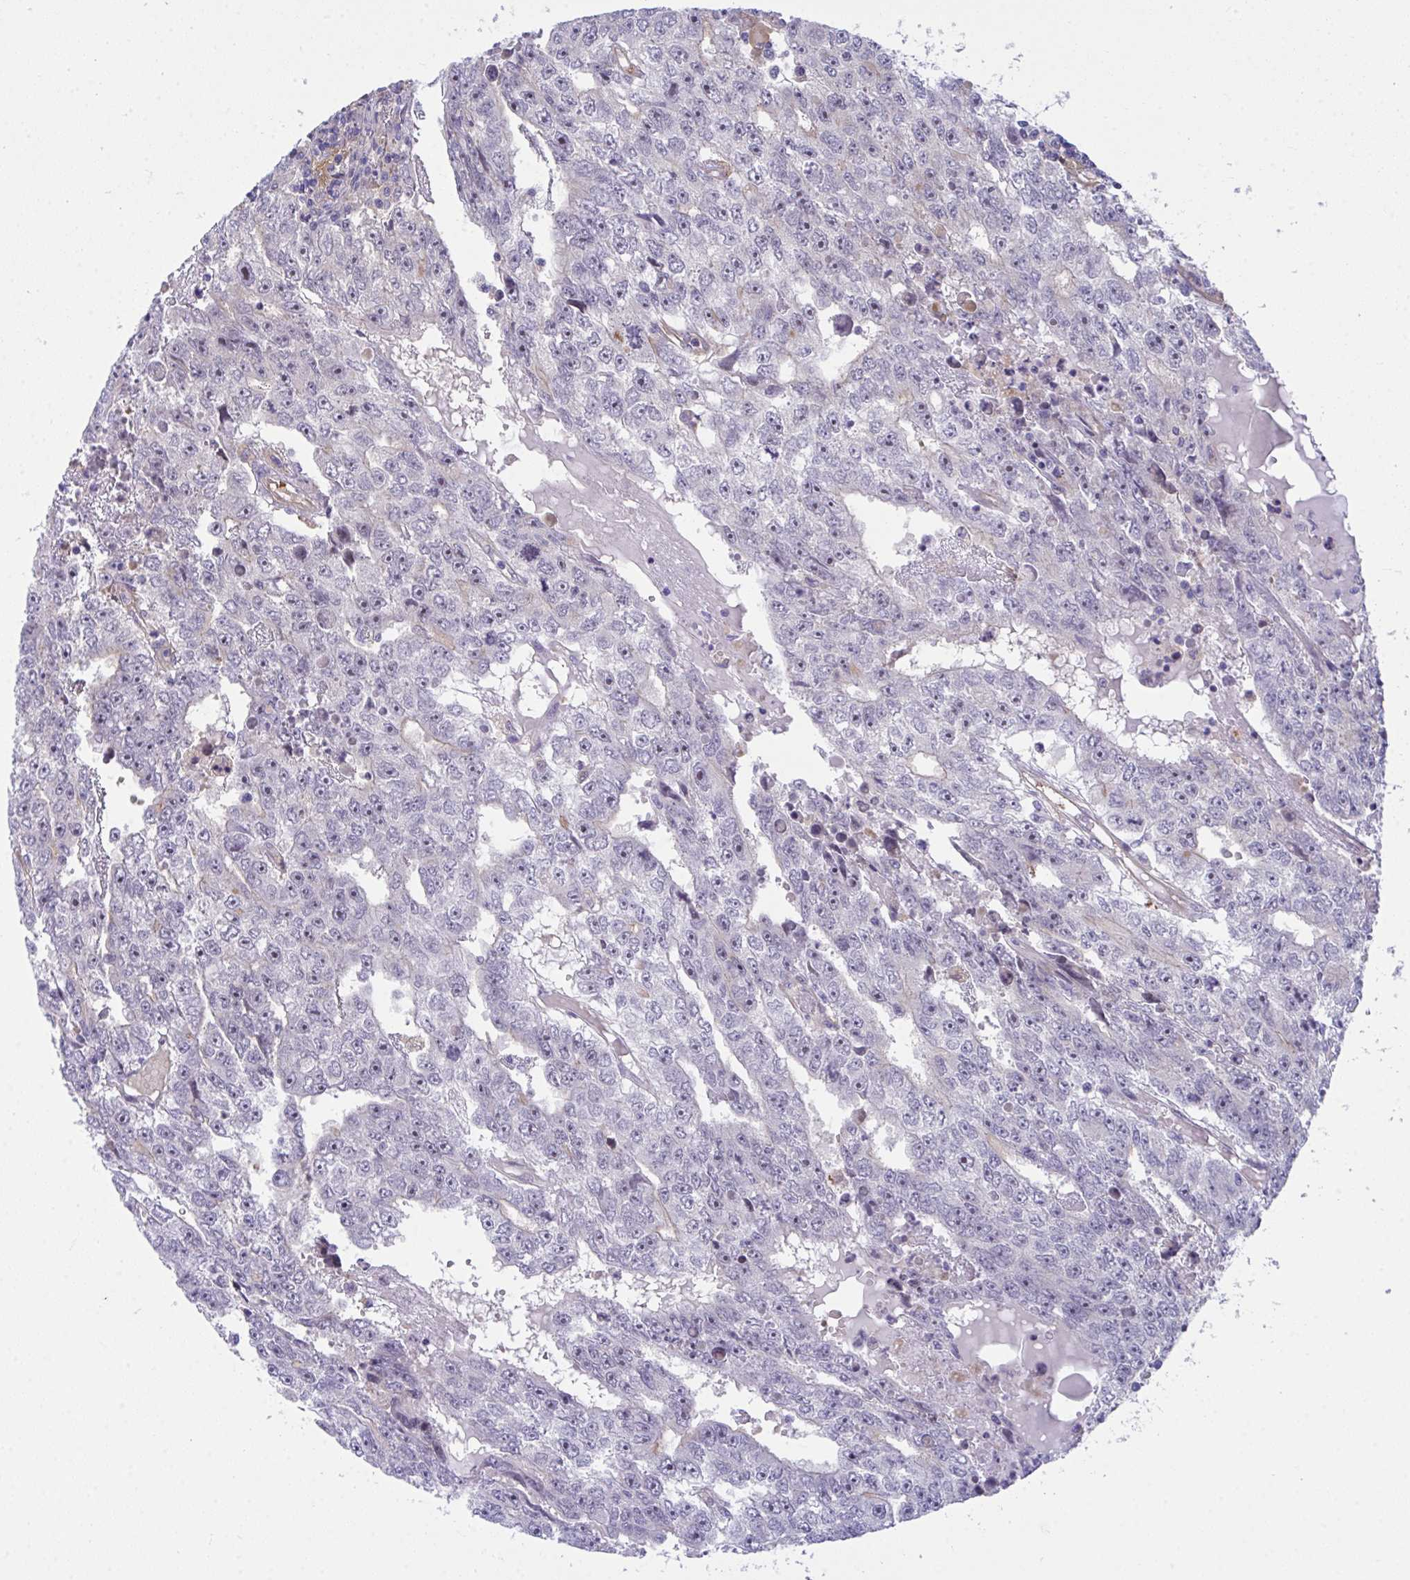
{"staining": {"intensity": "negative", "quantity": "none", "location": "none"}, "tissue": "testis cancer", "cell_type": "Tumor cells", "image_type": "cancer", "snomed": [{"axis": "morphology", "description": "Carcinoma, Embryonal, NOS"}, {"axis": "topography", "description": "Testis"}], "caption": "Tumor cells are negative for protein expression in human testis cancer (embryonal carcinoma). The staining is performed using DAB brown chromogen with nuclei counter-stained in using hematoxylin.", "gene": "CENPQ", "patient": {"sex": "male", "age": 20}}